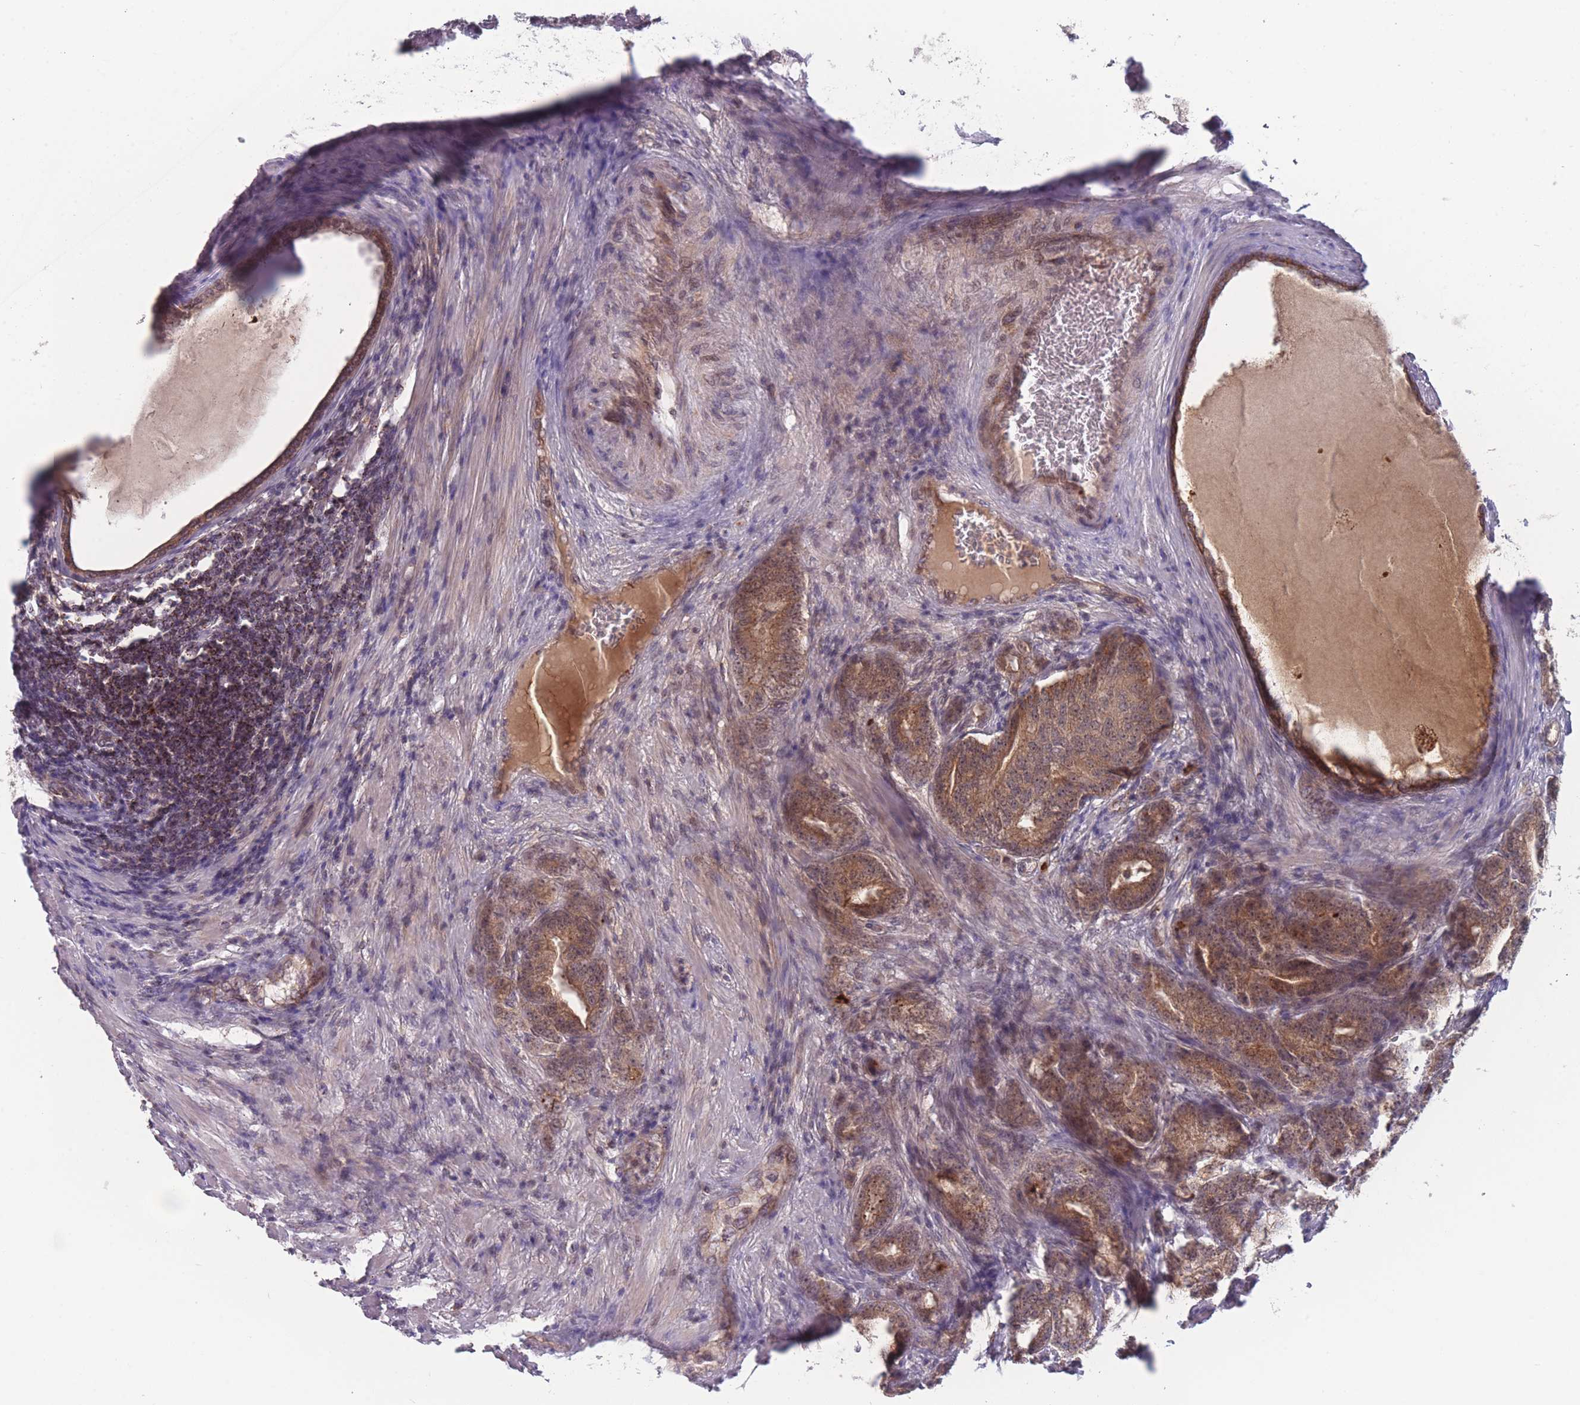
{"staining": {"intensity": "moderate", "quantity": ">75%", "location": "cytoplasmic/membranous,nuclear"}, "tissue": "prostate cancer", "cell_type": "Tumor cells", "image_type": "cancer", "snomed": [{"axis": "morphology", "description": "Adenocarcinoma, High grade"}, {"axis": "topography", "description": "Prostate"}], "caption": "An immunohistochemistry (IHC) histopathology image of neoplastic tissue is shown. Protein staining in brown labels moderate cytoplasmic/membranous and nuclear positivity in prostate high-grade adenocarcinoma within tumor cells.", "gene": "TMEM232", "patient": {"sex": "male", "age": 69}}